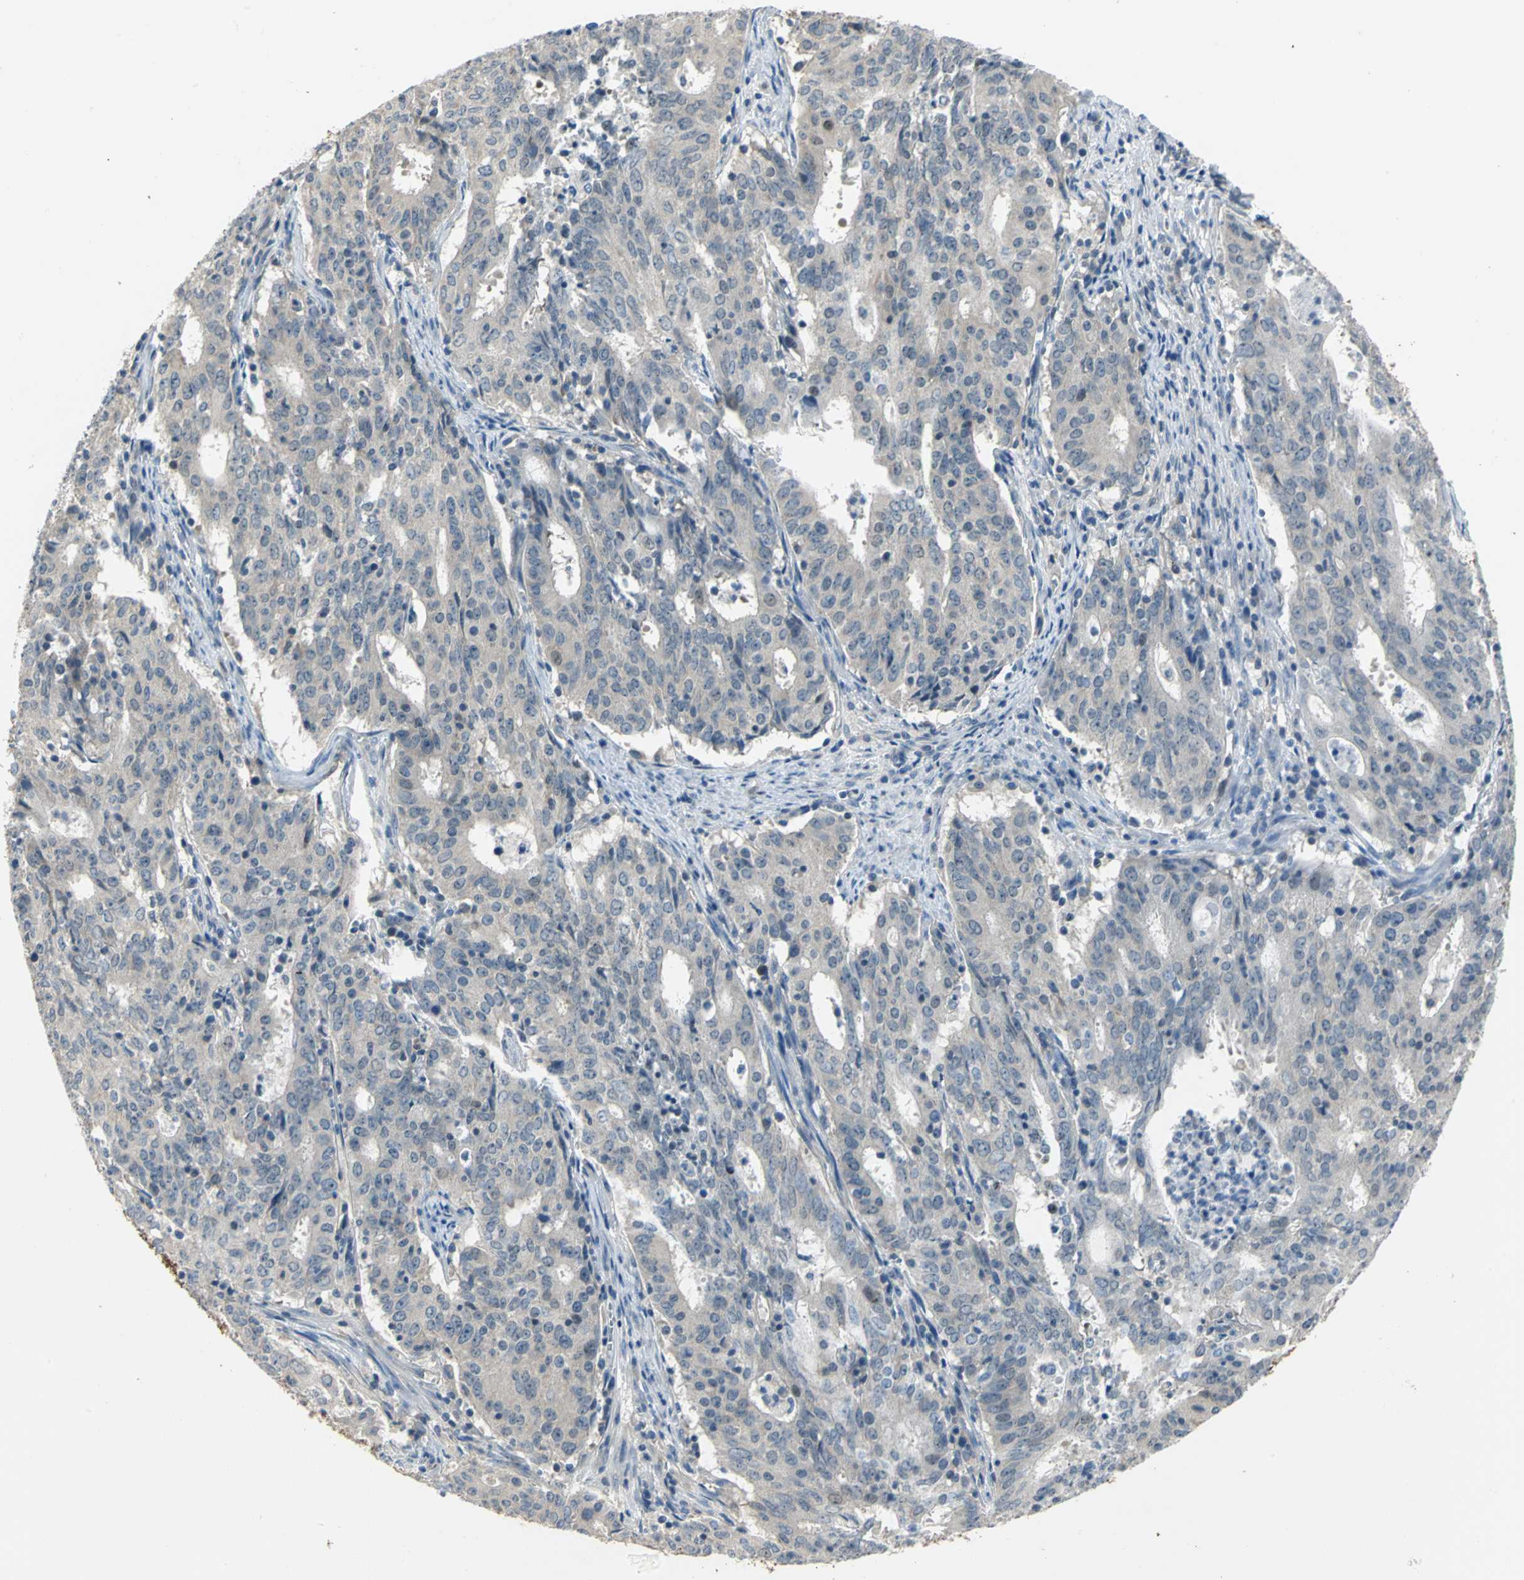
{"staining": {"intensity": "moderate", "quantity": ">75%", "location": "cytoplasmic/membranous"}, "tissue": "cervical cancer", "cell_type": "Tumor cells", "image_type": "cancer", "snomed": [{"axis": "morphology", "description": "Adenocarcinoma, NOS"}, {"axis": "topography", "description": "Cervix"}], "caption": "A histopathology image showing moderate cytoplasmic/membranous expression in approximately >75% of tumor cells in cervical cancer, as visualized by brown immunohistochemical staining.", "gene": "ZNF415", "patient": {"sex": "female", "age": 44}}